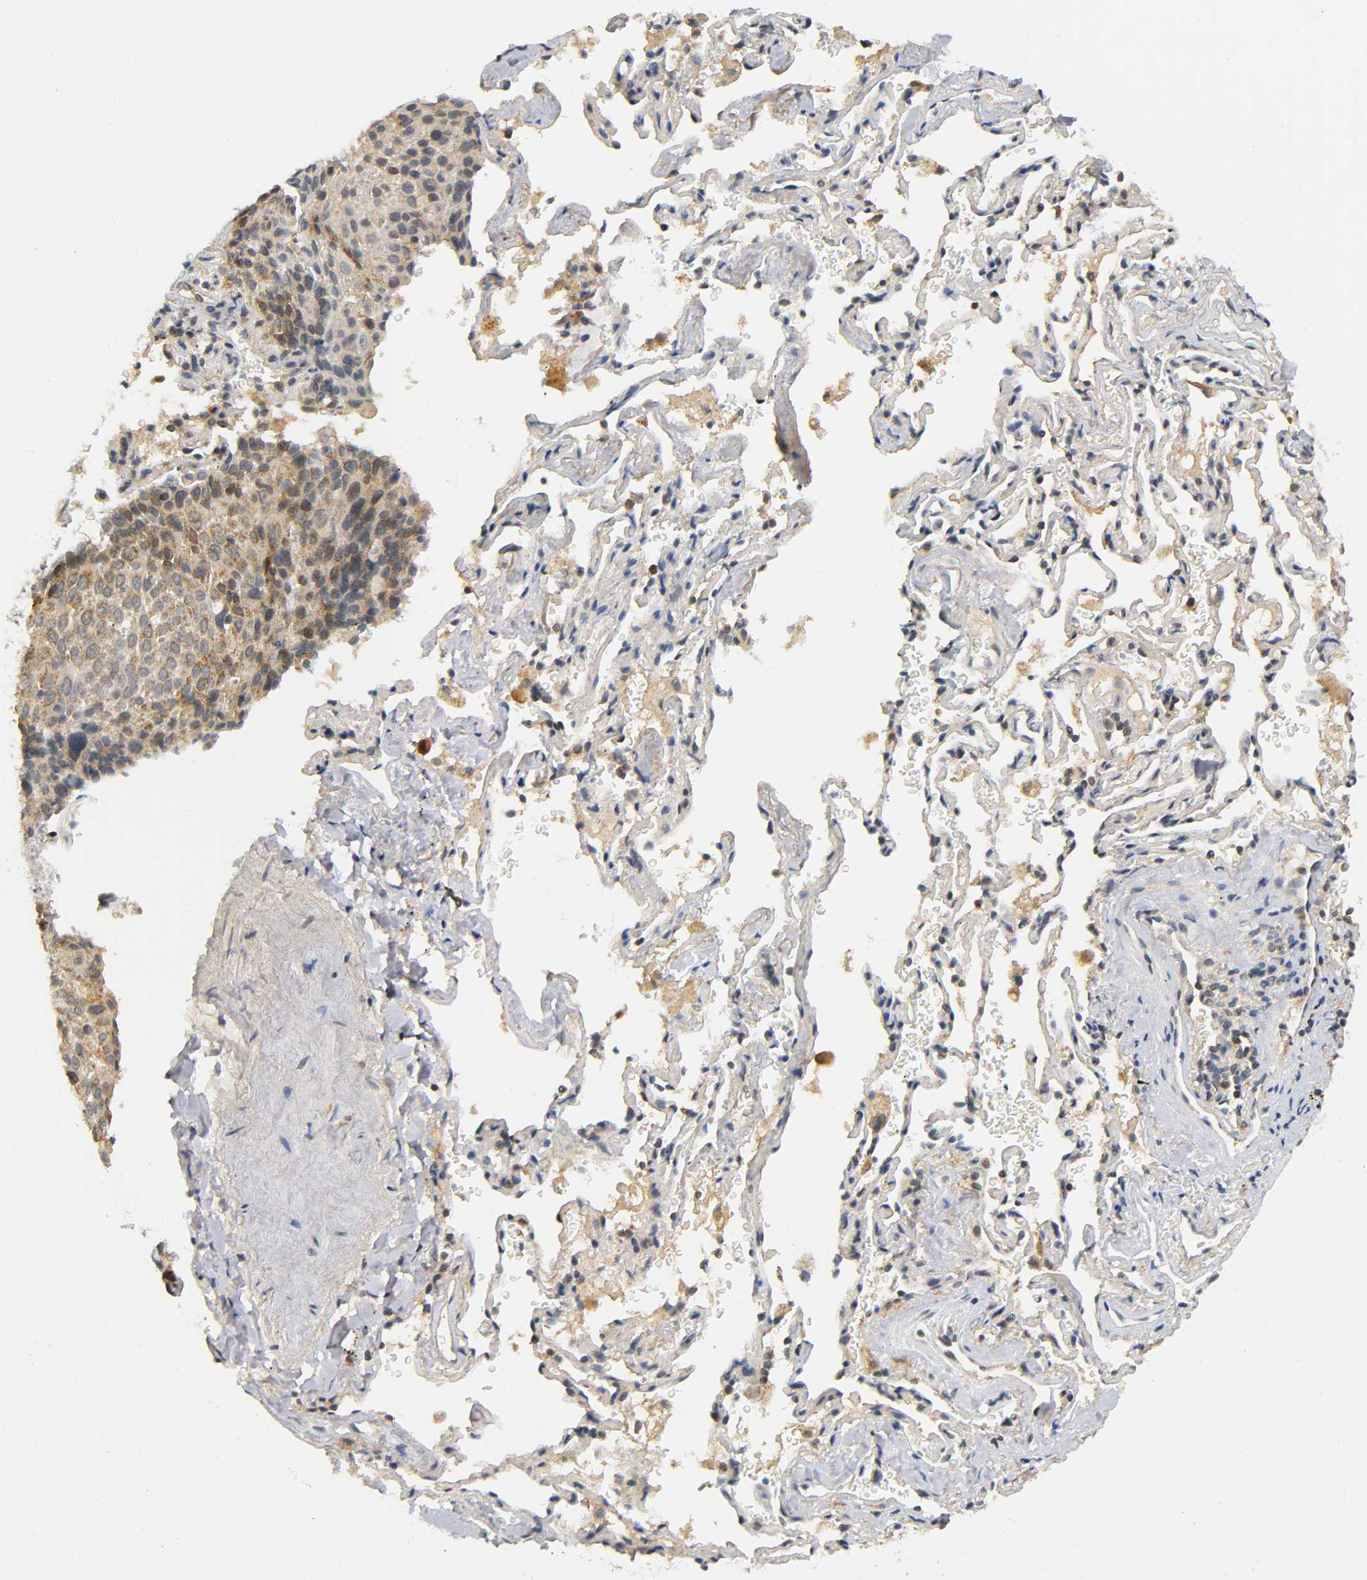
{"staining": {"intensity": "weak", "quantity": ">75%", "location": "cytoplasmic/membranous"}, "tissue": "lung cancer", "cell_type": "Tumor cells", "image_type": "cancer", "snomed": [{"axis": "morphology", "description": "Squamous cell carcinoma, NOS"}, {"axis": "topography", "description": "Lung"}], "caption": "Protein expression analysis of human squamous cell carcinoma (lung) reveals weak cytoplasmic/membranous positivity in about >75% of tumor cells.", "gene": "NRP1", "patient": {"sex": "male", "age": 54}}